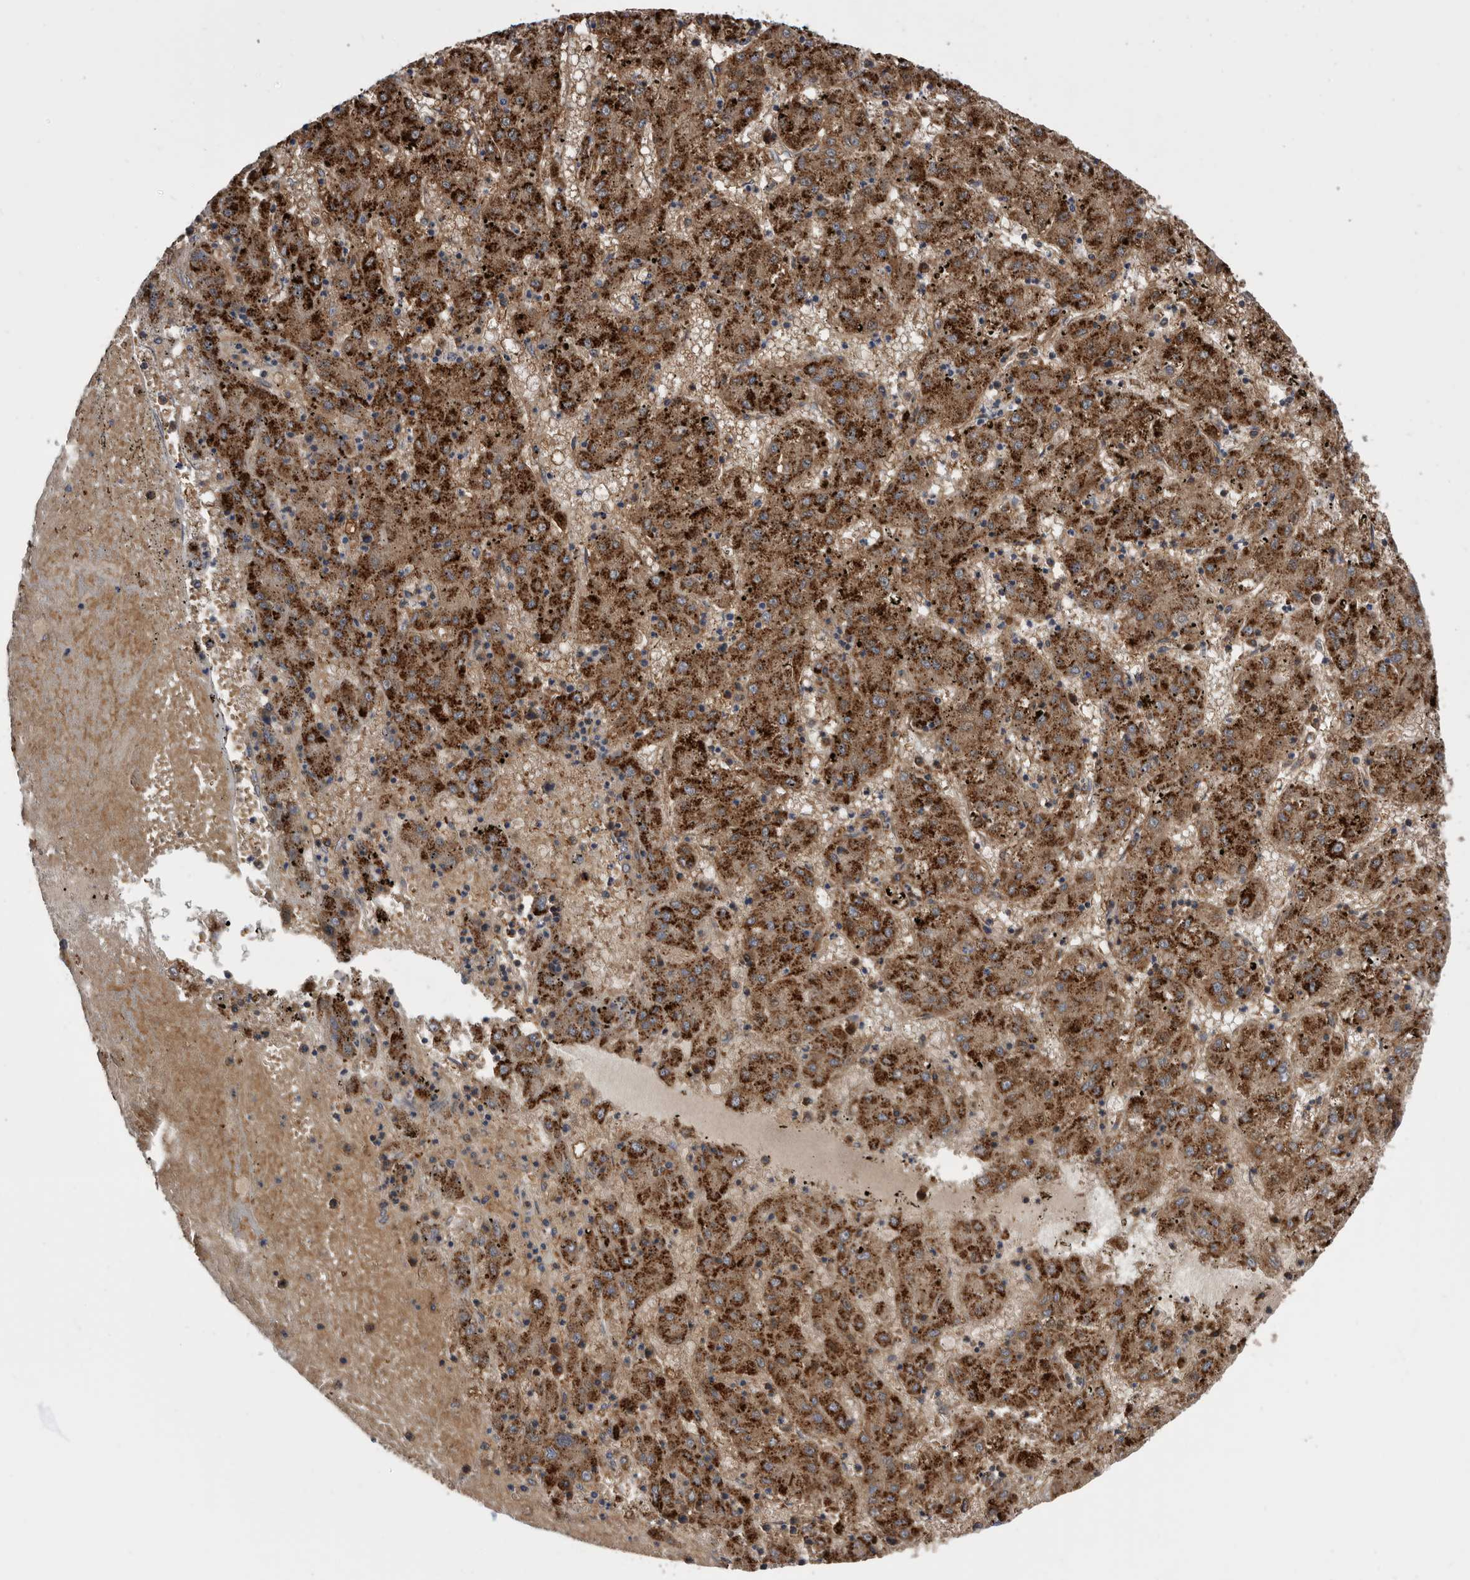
{"staining": {"intensity": "strong", "quantity": ">75%", "location": "cytoplasmic/membranous"}, "tissue": "liver cancer", "cell_type": "Tumor cells", "image_type": "cancer", "snomed": [{"axis": "morphology", "description": "Carcinoma, Hepatocellular, NOS"}, {"axis": "topography", "description": "Liver"}], "caption": "The photomicrograph exhibits staining of hepatocellular carcinoma (liver), revealing strong cytoplasmic/membranous protein positivity (brown color) within tumor cells. Ihc stains the protein in brown and the nuclei are stained blue.", "gene": "CRISPLD2", "patient": {"sex": "male", "age": 72}}